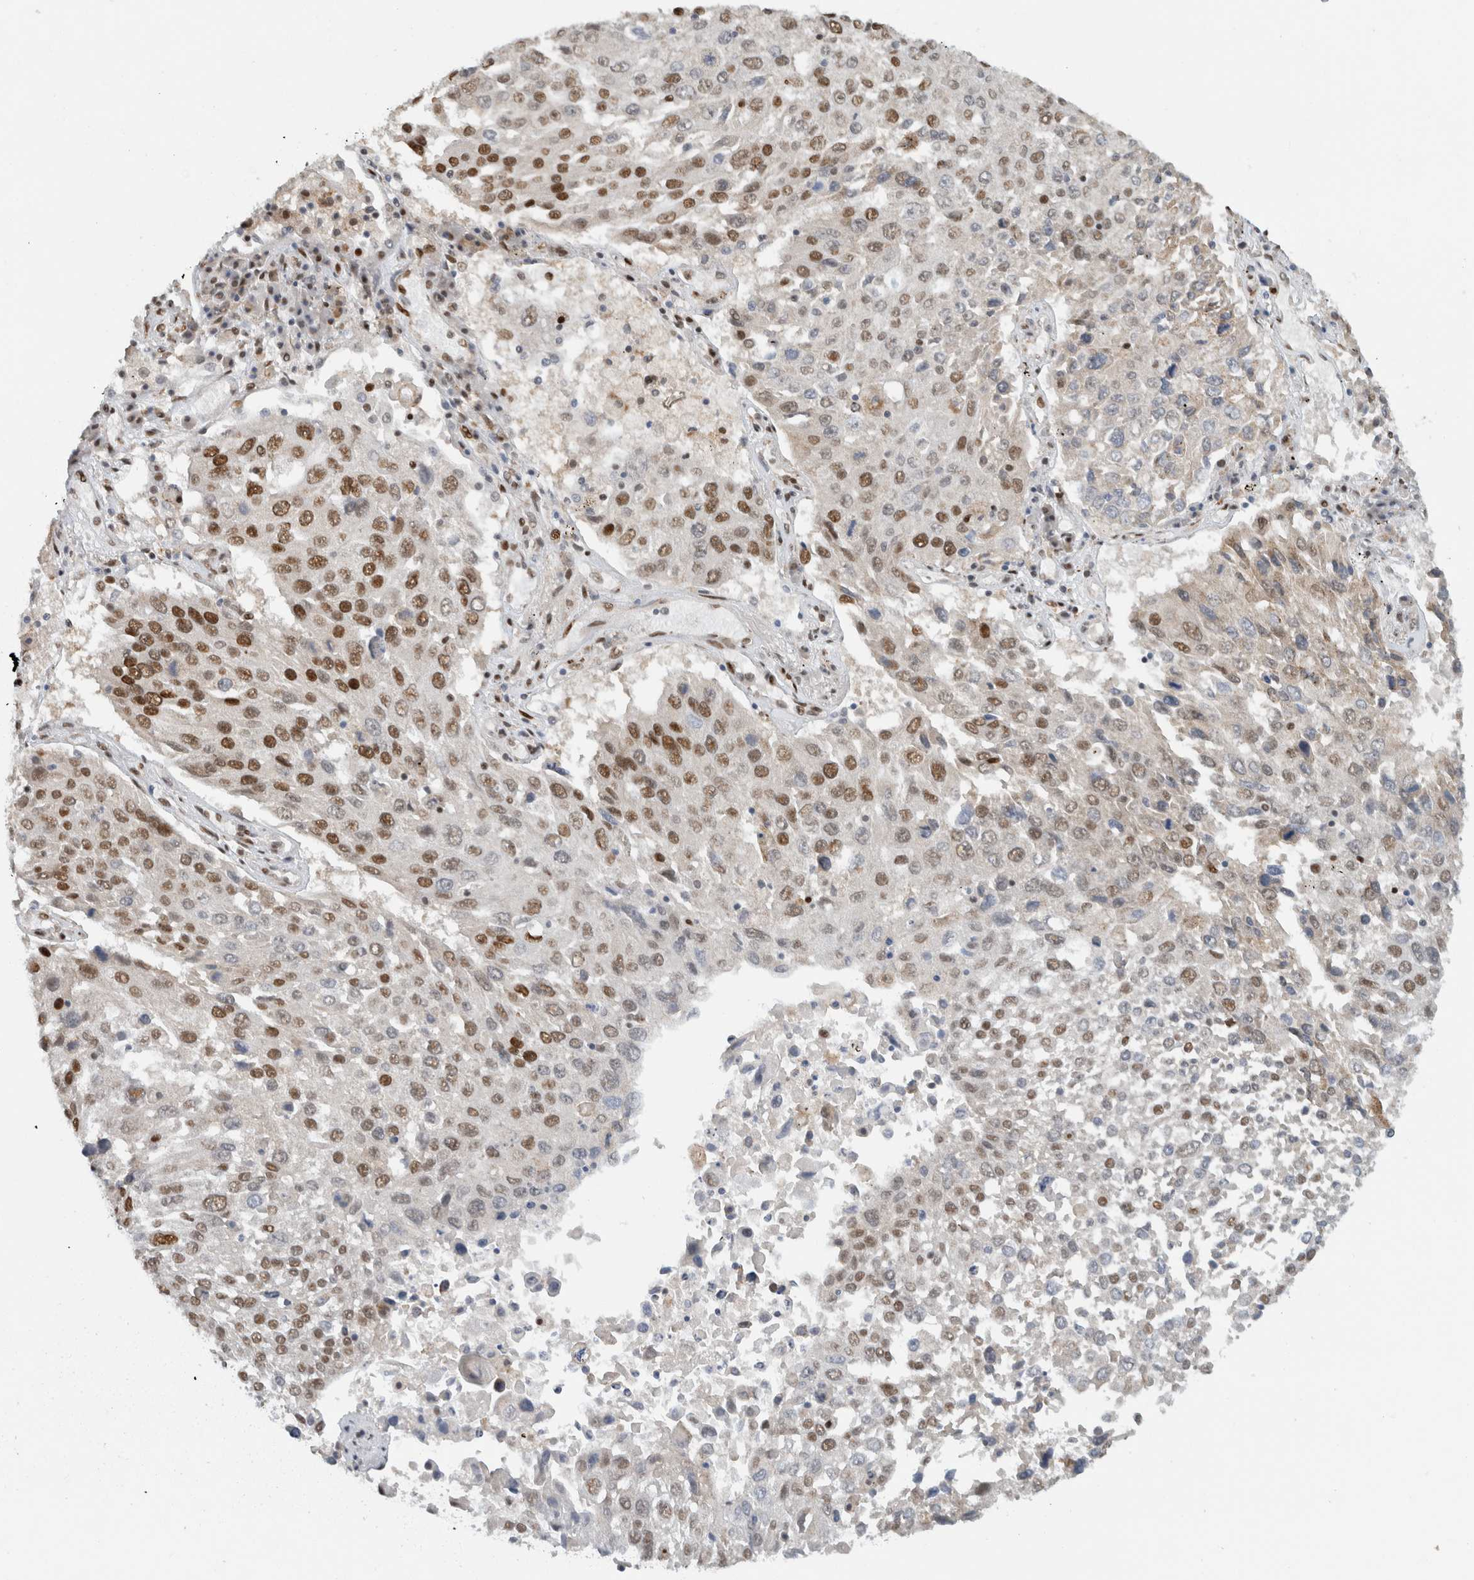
{"staining": {"intensity": "moderate", "quantity": ">75%", "location": "nuclear"}, "tissue": "lung cancer", "cell_type": "Tumor cells", "image_type": "cancer", "snomed": [{"axis": "morphology", "description": "Squamous cell carcinoma, NOS"}, {"axis": "topography", "description": "Lung"}], "caption": "This is an image of immunohistochemistry staining of lung squamous cell carcinoma, which shows moderate staining in the nuclear of tumor cells.", "gene": "HNRNPR", "patient": {"sex": "male", "age": 65}}